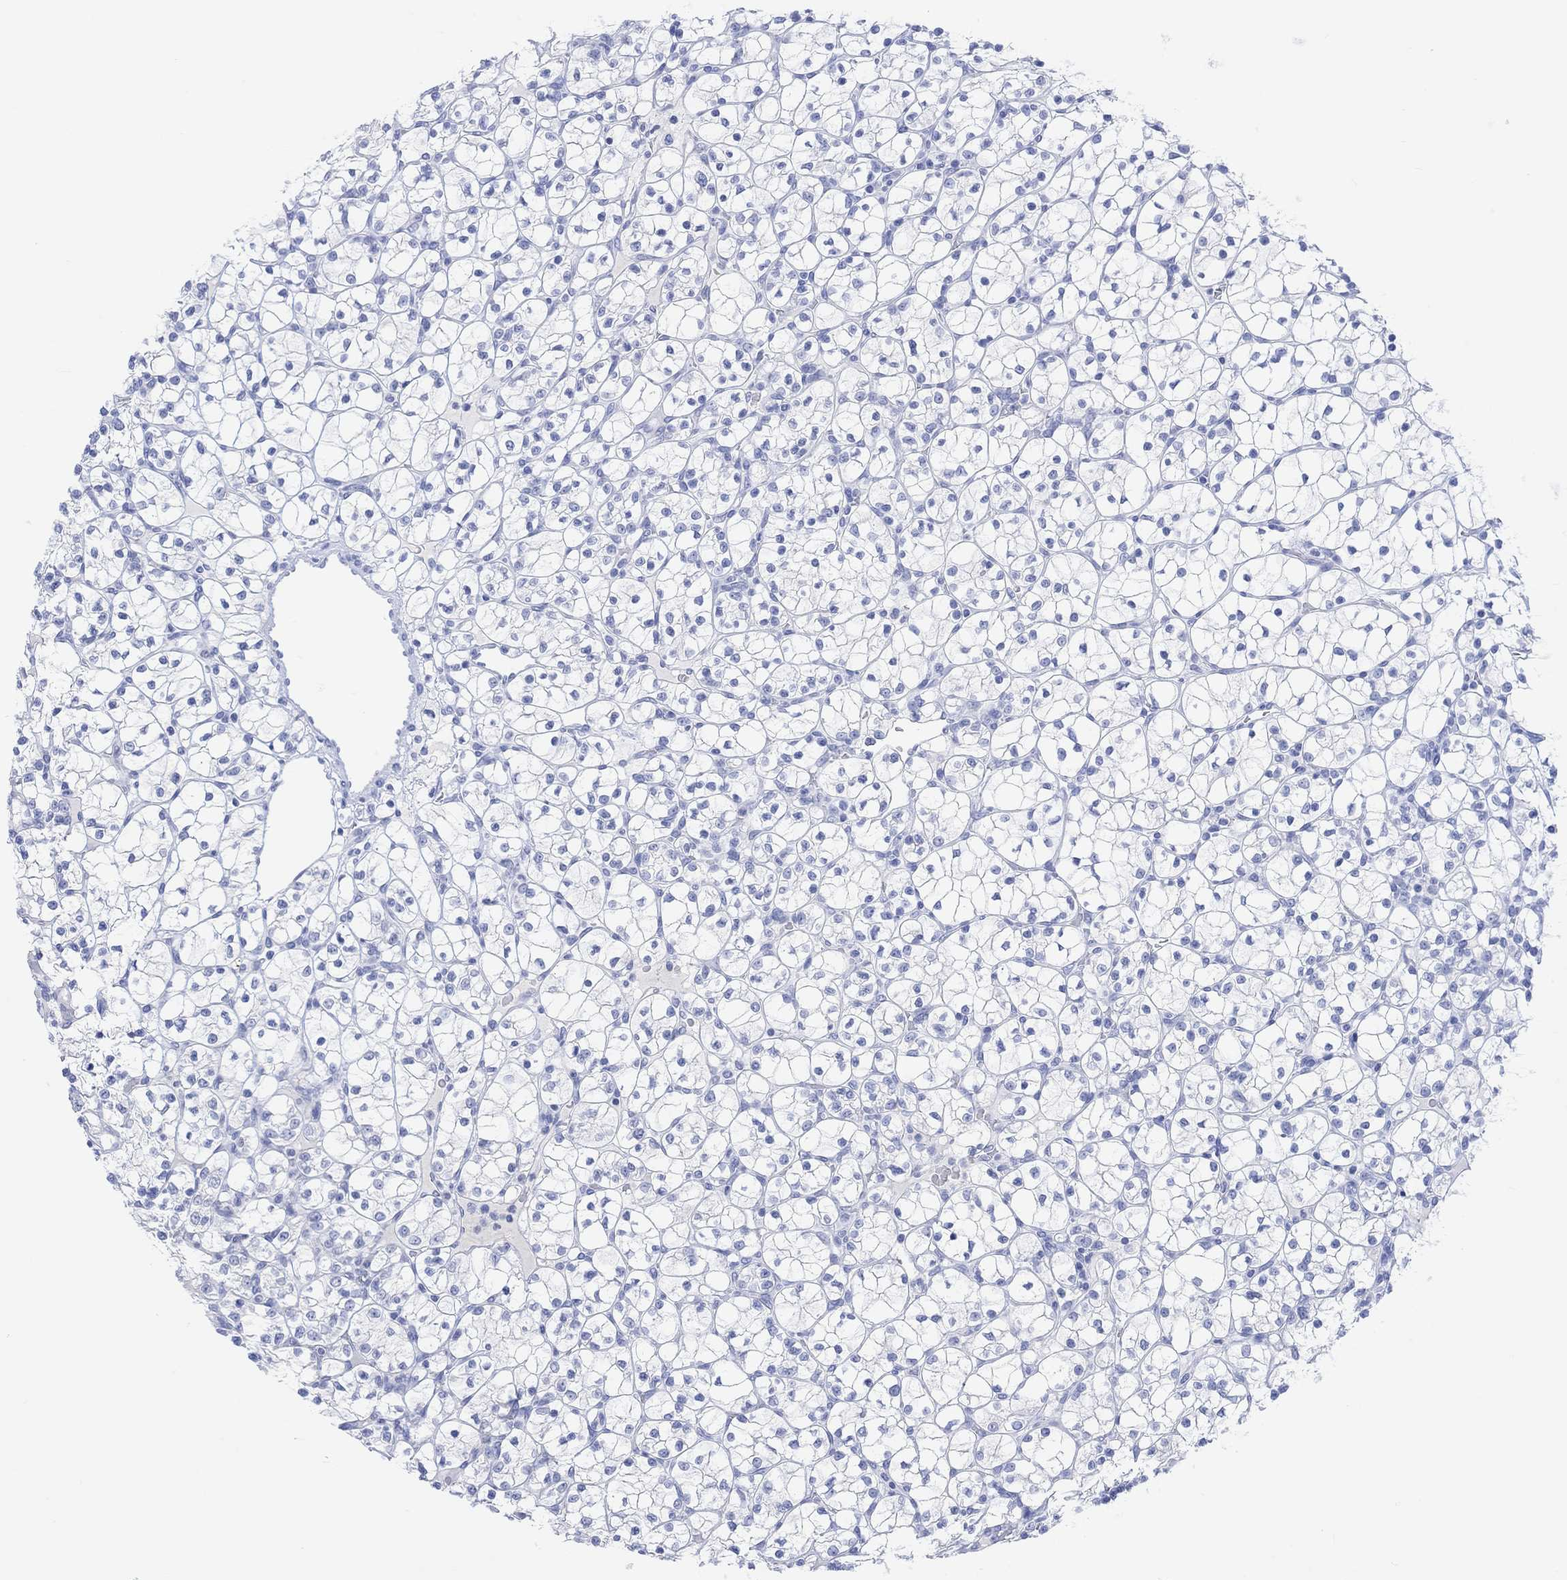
{"staining": {"intensity": "negative", "quantity": "none", "location": "none"}, "tissue": "renal cancer", "cell_type": "Tumor cells", "image_type": "cancer", "snomed": [{"axis": "morphology", "description": "Adenocarcinoma, NOS"}, {"axis": "topography", "description": "Kidney"}], "caption": "Immunohistochemical staining of renal cancer demonstrates no significant staining in tumor cells.", "gene": "CALCA", "patient": {"sex": "female", "age": 89}}